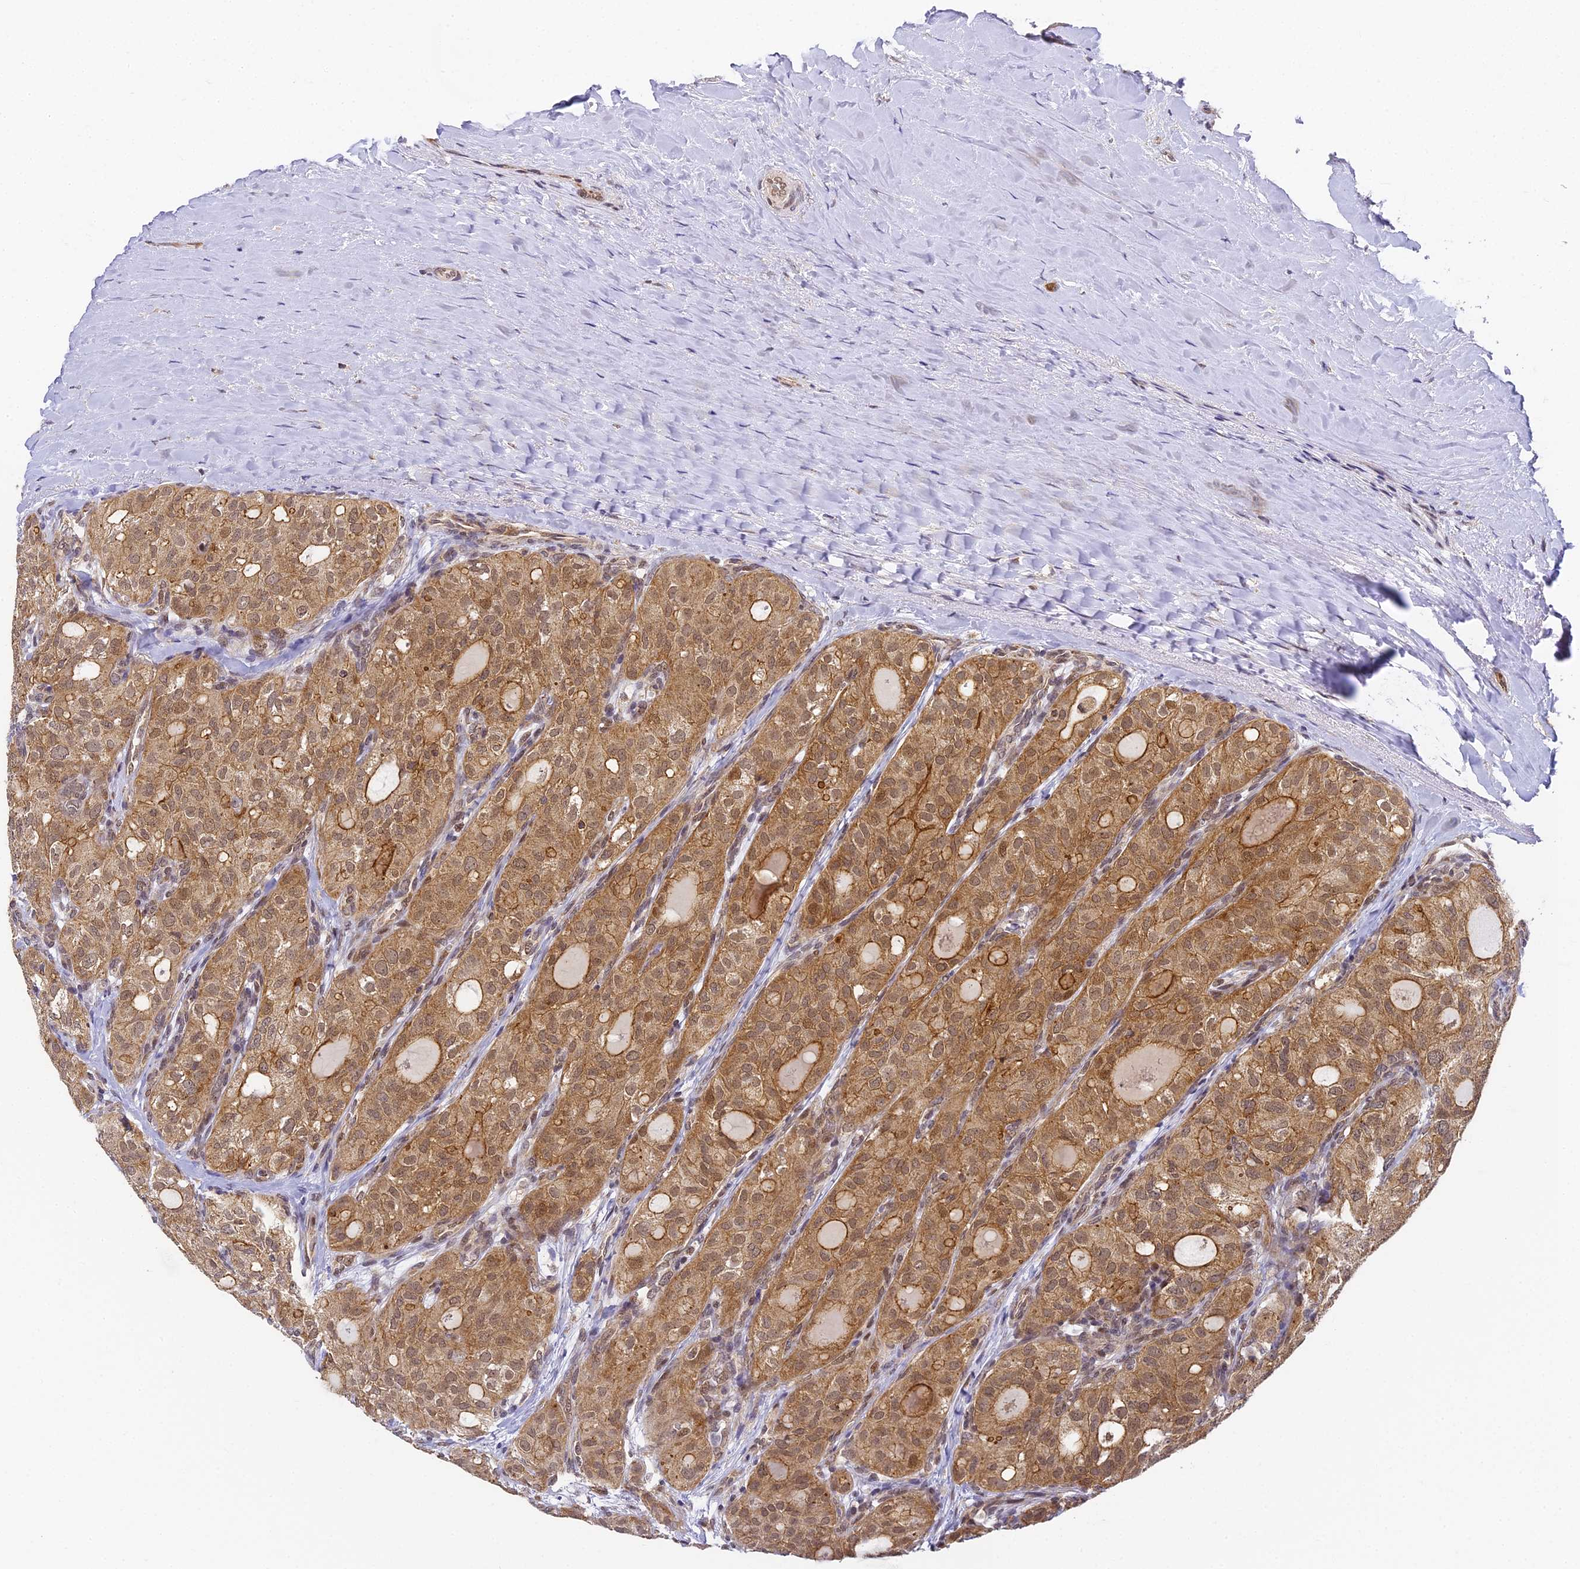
{"staining": {"intensity": "moderate", "quantity": ">75%", "location": "cytoplasmic/membranous,nuclear"}, "tissue": "thyroid cancer", "cell_type": "Tumor cells", "image_type": "cancer", "snomed": [{"axis": "morphology", "description": "Follicular adenoma carcinoma, NOS"}, {"axis": "topography", "description": "Thyroid gland"}], "caption": "Thyroid follicular adenoma carcinoma tissue shows moderate cytoplasmic/membranous and nuclear expression in approximately >75% of tumor cells, visualized by immunohistochemistry.", "gene": "DNAAF10", "patient": {"sex": "male", "age": 75}}